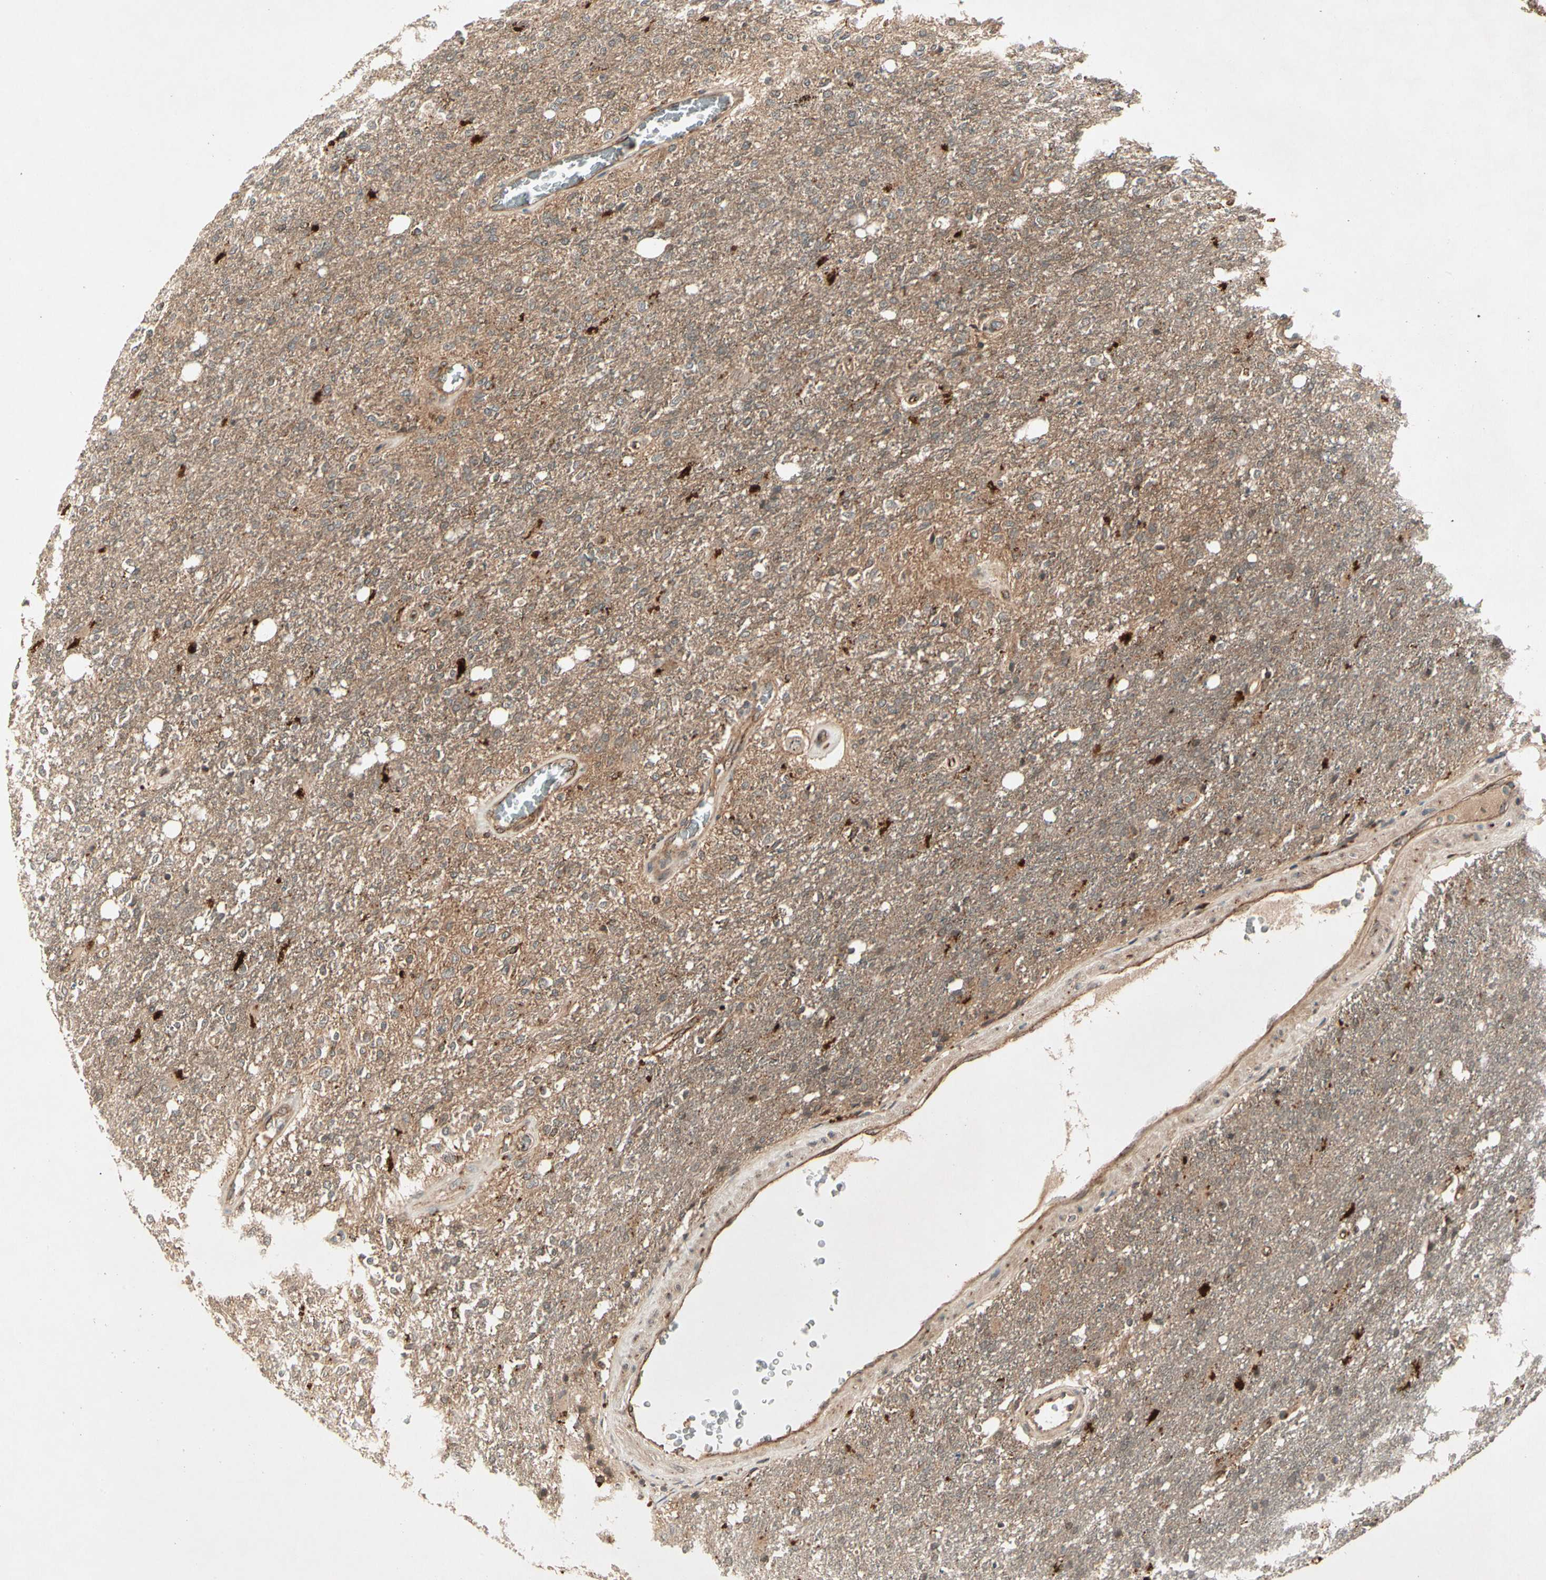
{"staining": {"intensity": "strong", "quantity": "<25%", "location": "cytoplasmic/membranous"}, "tissue": "glioma", "cell_type": "Tumor cells", "image_type": "cancer", "snomed": [{"axis": "morphology", "description": "Normal tissue, NOS"}, {"axis": "morphology", "description": "Glioma, malignant, High grade"}, {"axis": "topography", "description": "Cerebral cortex"}], "caption": "Immunohistochemistry staining of malignant glioma (high-grade), which reveals medium levels of strong cytoplasmic/membranous positivity in approximately <25% of tumor cells indicating strong cytoplasmic/membranous protein expression. The staining was performed using DAB (3,3'-diaminobenzidine) (brown) for protein detection and nuclei were counterstained in hematoxylin (blue).", "gene": "FLOT1", "patient": {"sex": "male", "age": 77}}